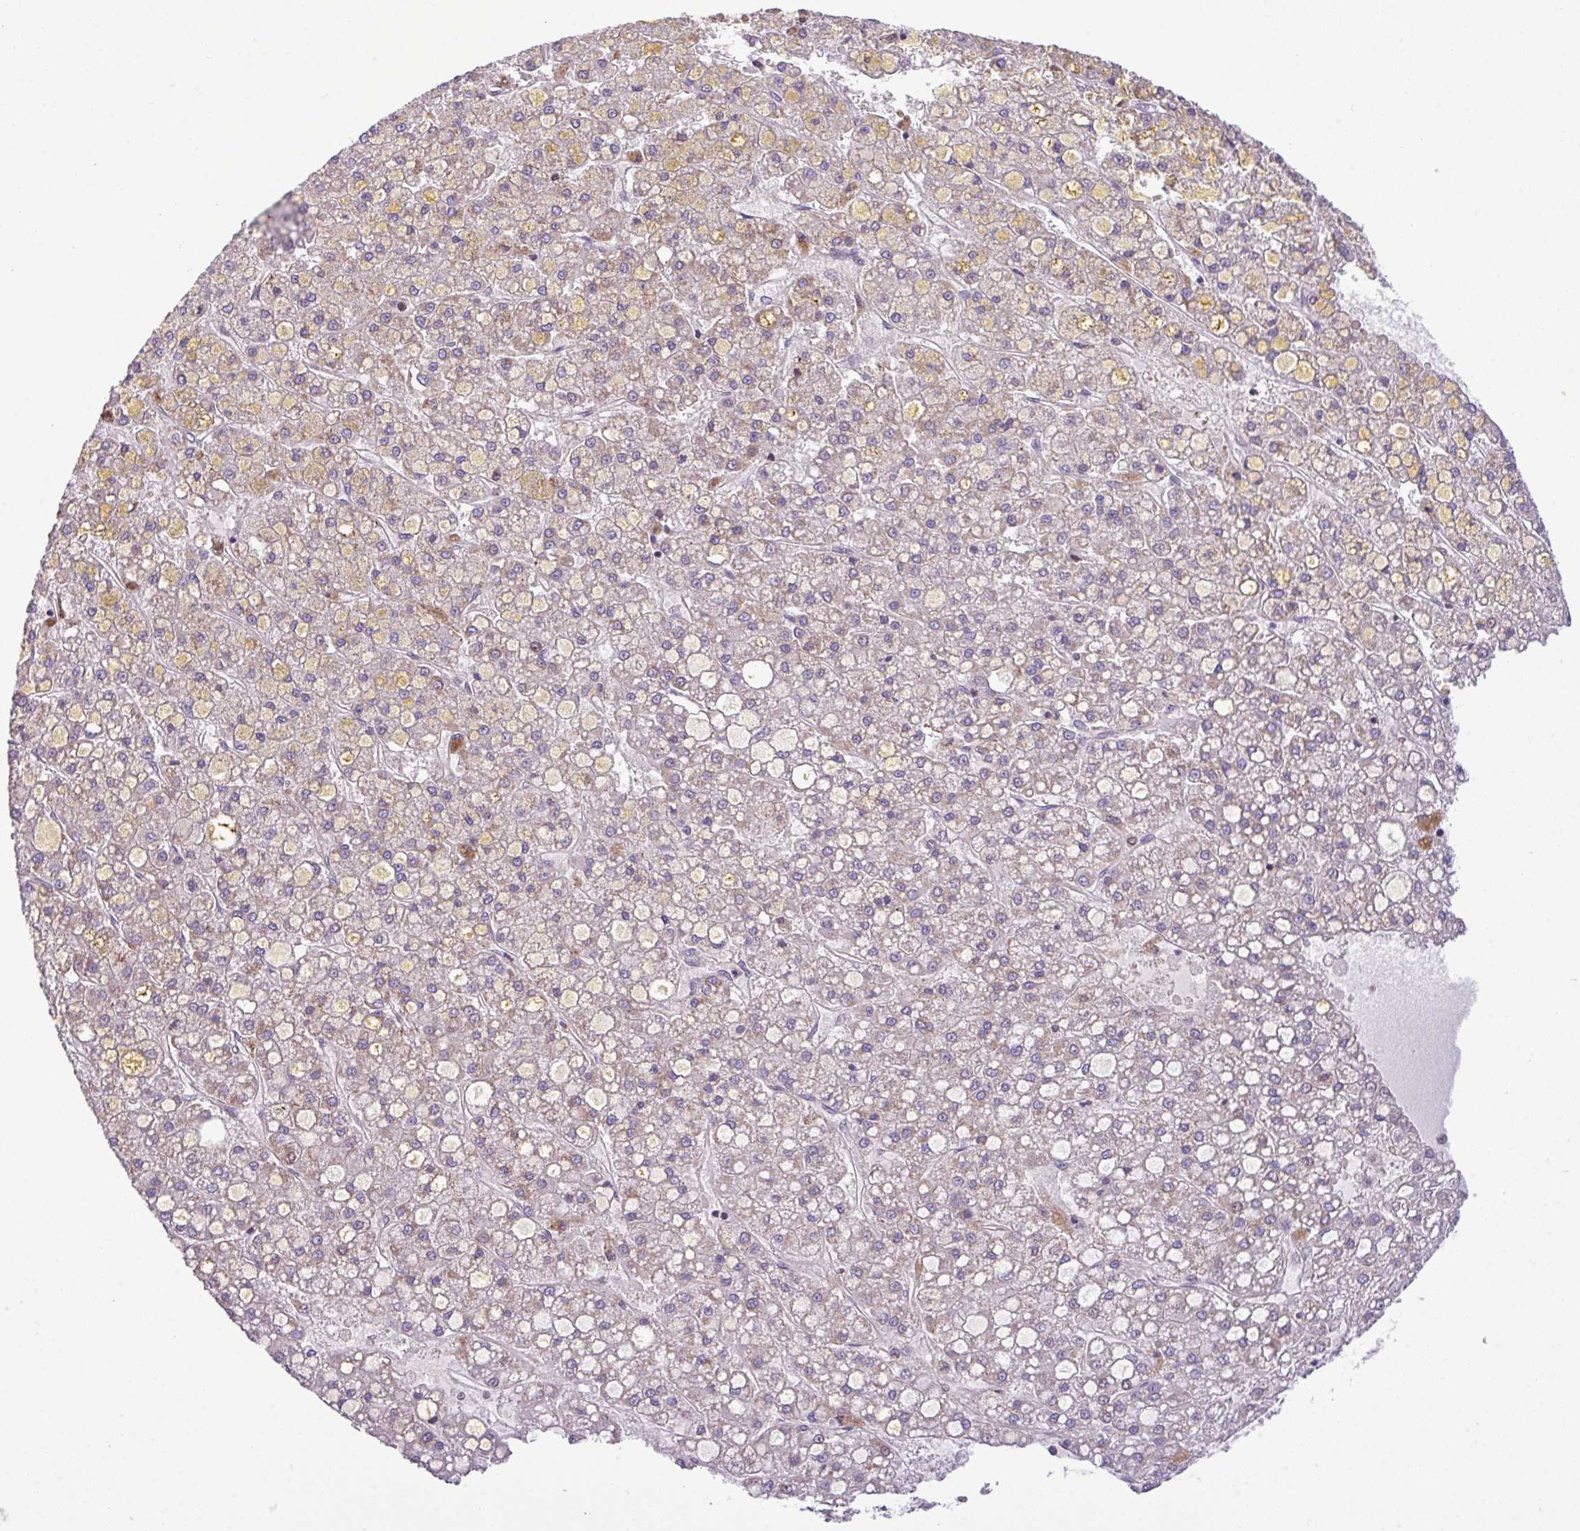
{"staining": {"intensity": "weak", "quantity": "<25%", "location": "cytoplasmic/membranous"}, "tissue": "liver cancer", "cell_type": "Tumor cells", "image_type": "cancer", "snomed": [{"axis": "morphology", "description": "Carcinoma, Hepatocellular, NOS"}, {"axis": "topography", "description": "Liver"}], "caption": "This is an immunohistochemistry micrograph of liver cancer. There is no staining in tumor cells.", "gene": "B3GNT9", "patient": {"sex": "male", "age": 67}}